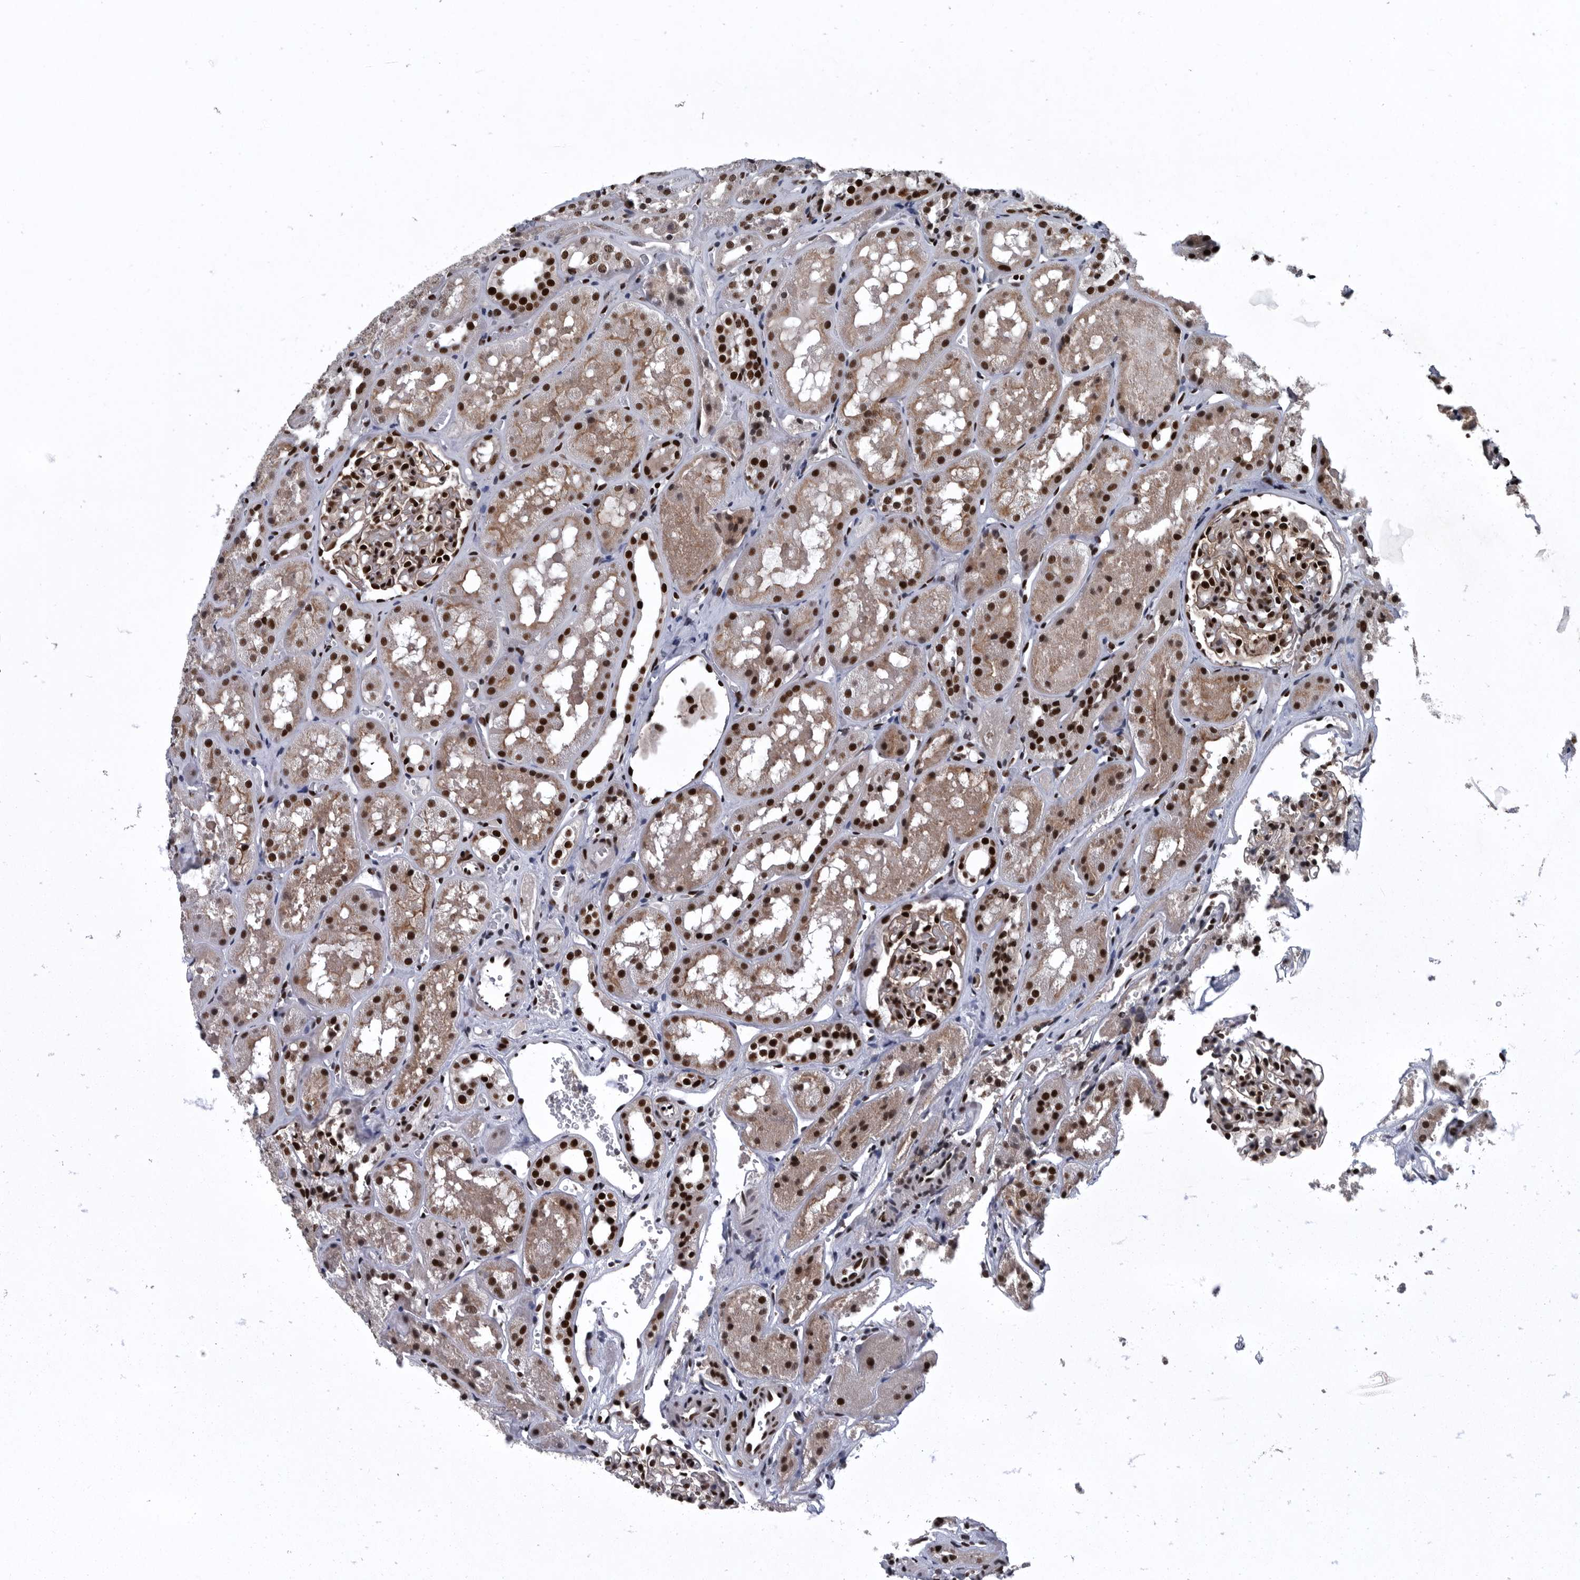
{"staining": {"intensity": "strong", "quantity": ">75%", "location": "cytoplasmic/membranous,nuclear"}, "tissue": "kidney", "cell_type": "Cells in glomeruli", "image_type": "normal", "snomed": [{"axis": "morphology", "description": "Normal tissue, NOS"}, {"axis": "topography", "description": "Kidney"}], "caption": "Kidney stained with immunohistochemistry demonstrates strong cytoplasmic/membranous,nuclear positivity in about >75% of cells in glomeruli. (Stains: DAB (3,3'-diaminobenzidine) in brown, nuclei in blue, Microscopy: brightfield microscopy at high magnification).", "gene": "SENP7", "patient": {"sex": "male", "age": 16}}